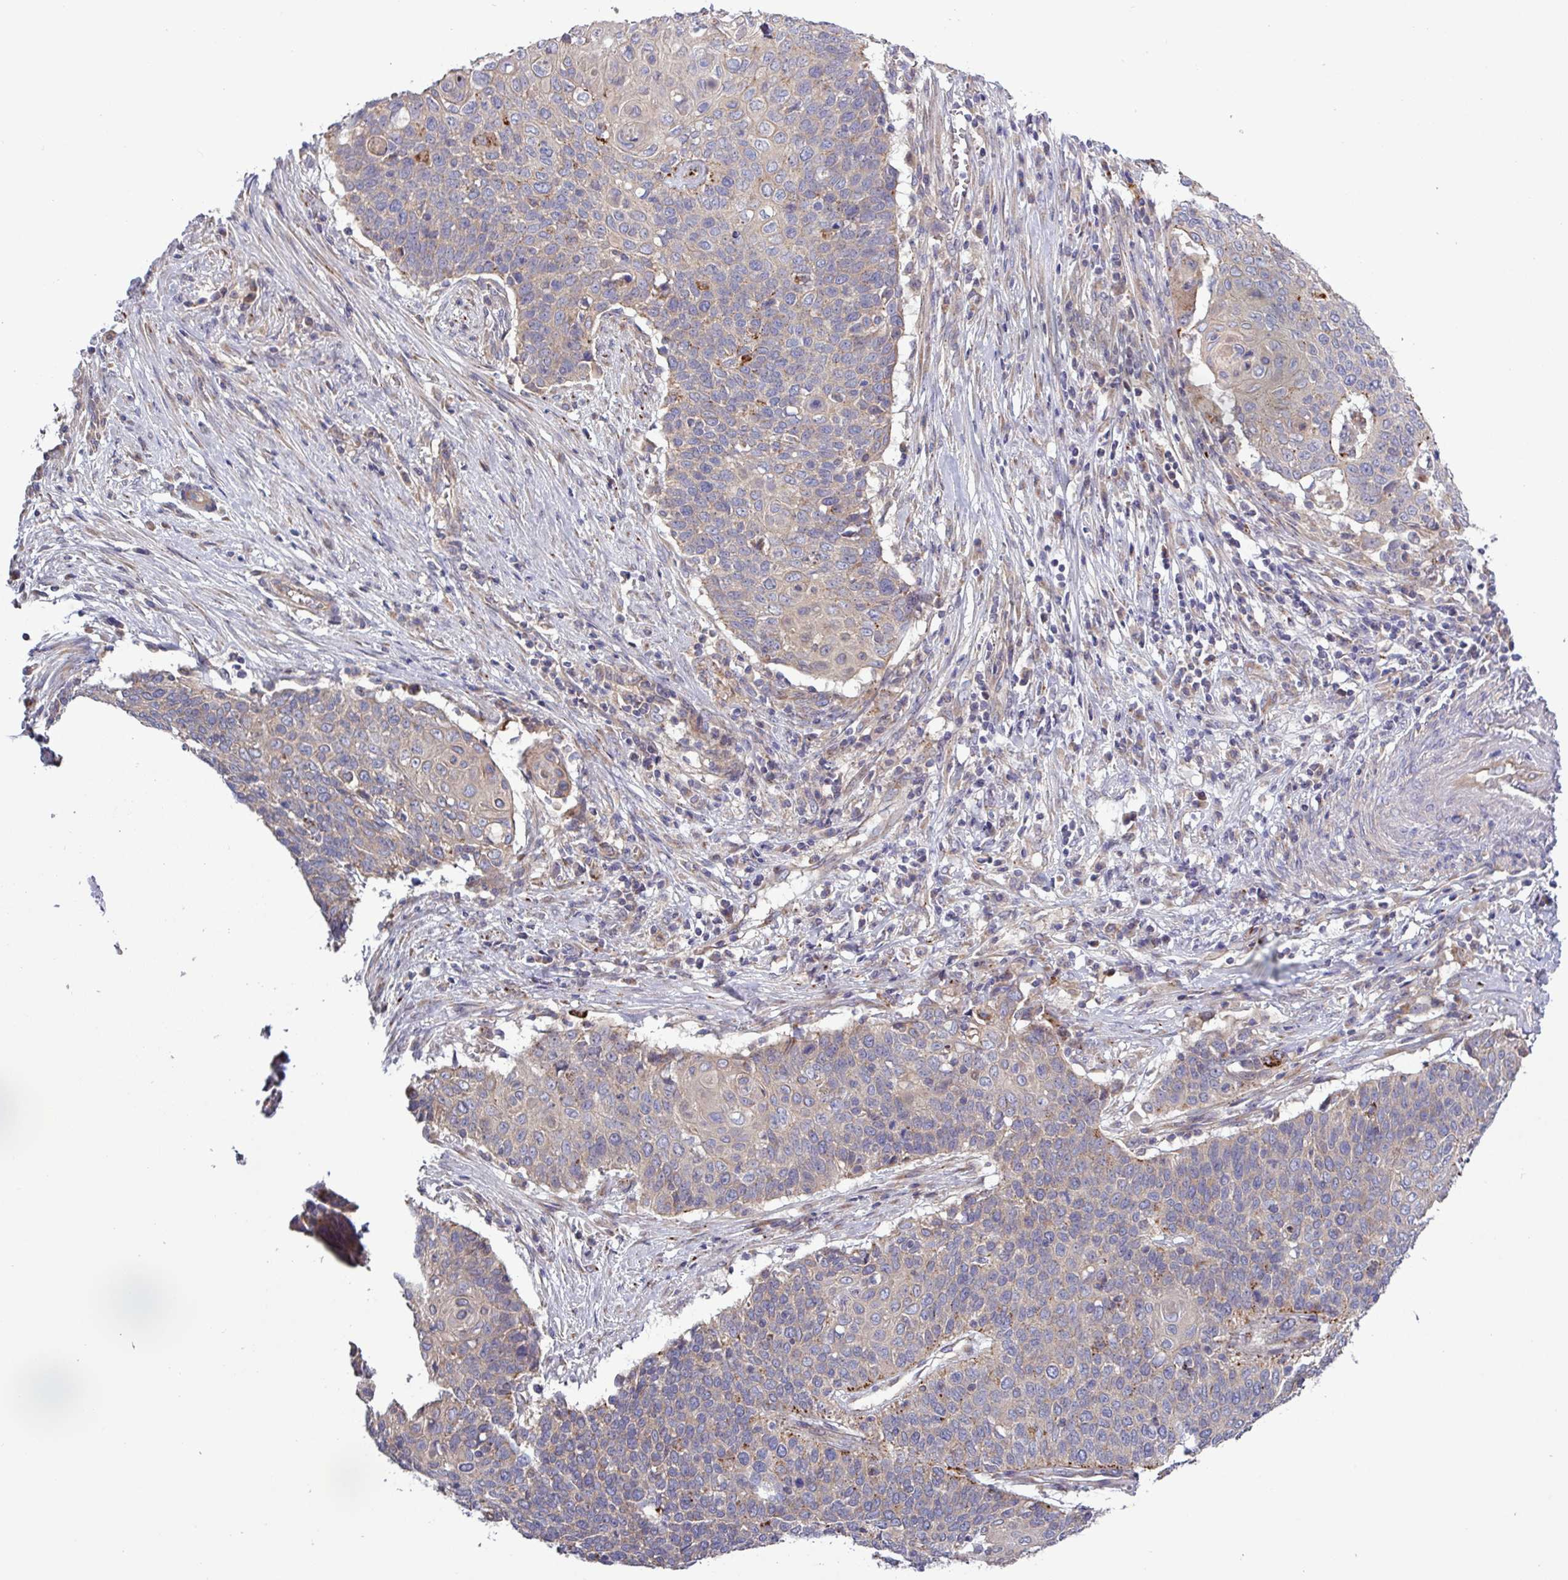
{"staining": {"intensity": "moderate", "quantity": "<25%", "location": "cytoplasmic/membranous"}, "tissue": "cervical cancer", "cell_type": "Tumor cells", "image_type": "cancer", "snomed": [{"axis": "morphology", "description": "Squamous cell carcinoma, NOS"}, {"axis": "topography", "description": "Cervix"}], "caption": "Immunohistochemical staining of human cervical cancer shows low levels of moderate cytoplasmic/membranous positivity in approximately <25% of tumor cells.", "gene": "PLIN2", "patient": {"sex": "female", "age": 39}}